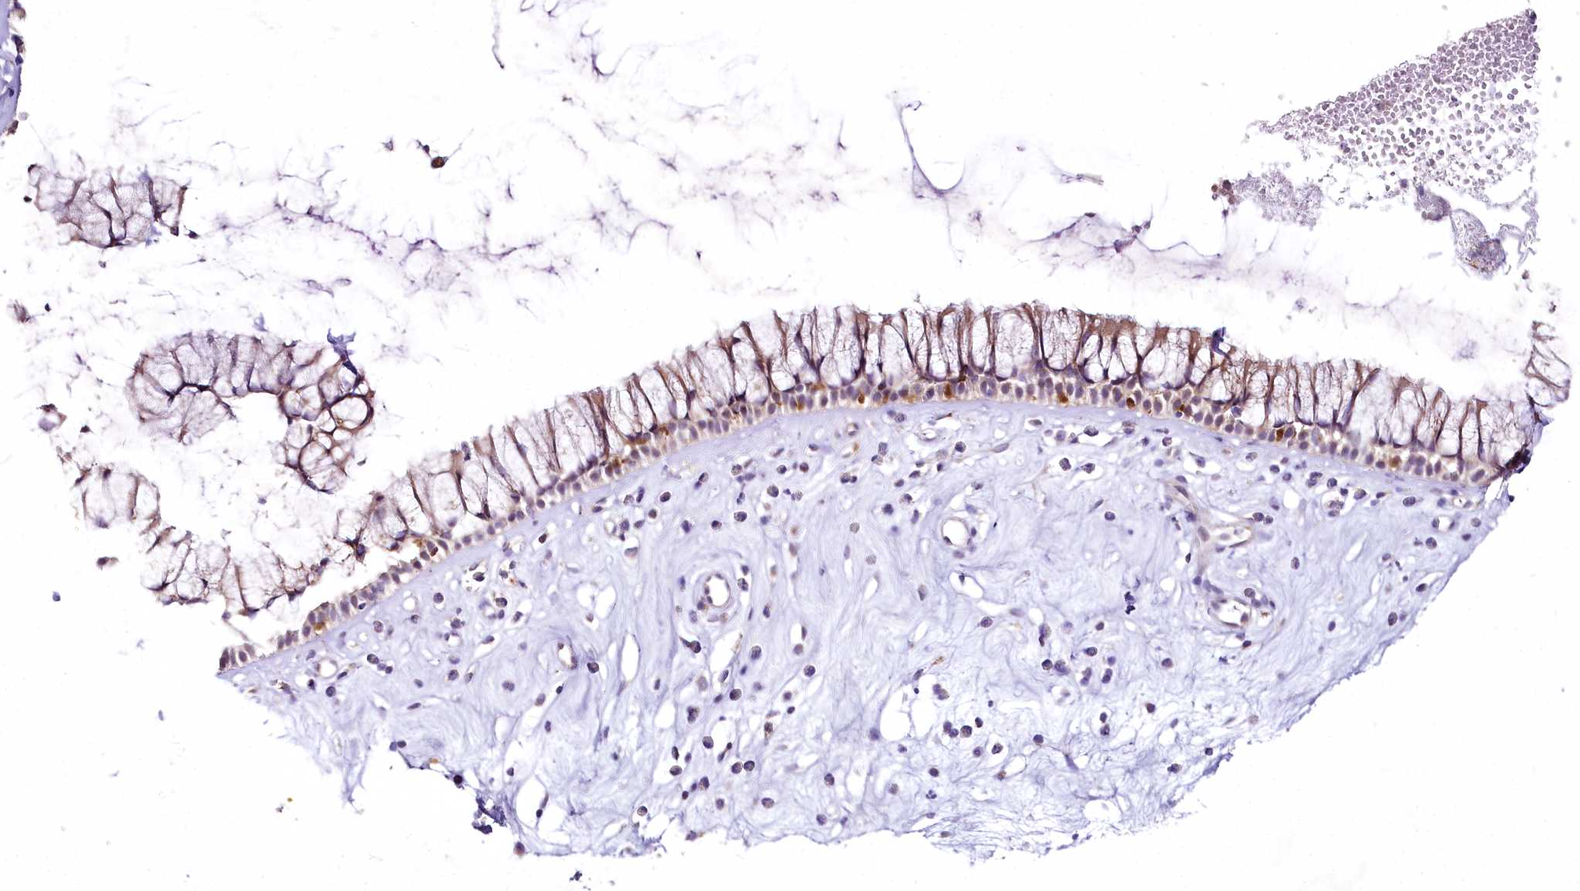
{"staining": {"intensity": "moderate", "quantity": "<25%", "location": "cytoplasmic/membranous"}, "tissue": "nasopharynx", "cell_type": "Respiratory epithelial cells", "image_type": "normal", "snomed": [{"axis": "morphology", "description": "Normal tissue, NOS"}, {"axis": "morphology", "description": "Inflammation, NOS"}, {"axis": "topography", "description": "Nasopharynx"}], "caption": "Immunohistochemical staining of unremarkable nasopharynx exhibits <25% levels of moderate cytoplasmic/membranous protein expression in approximately <25% of respiratory epithelial cells. The protein is stained brown, and the nuclei are stained in blue (DAB IHC with brightfield microscopy, high magnification).", "gene": "VWA5A", "patient": {"sex": "male", "age": 29}}